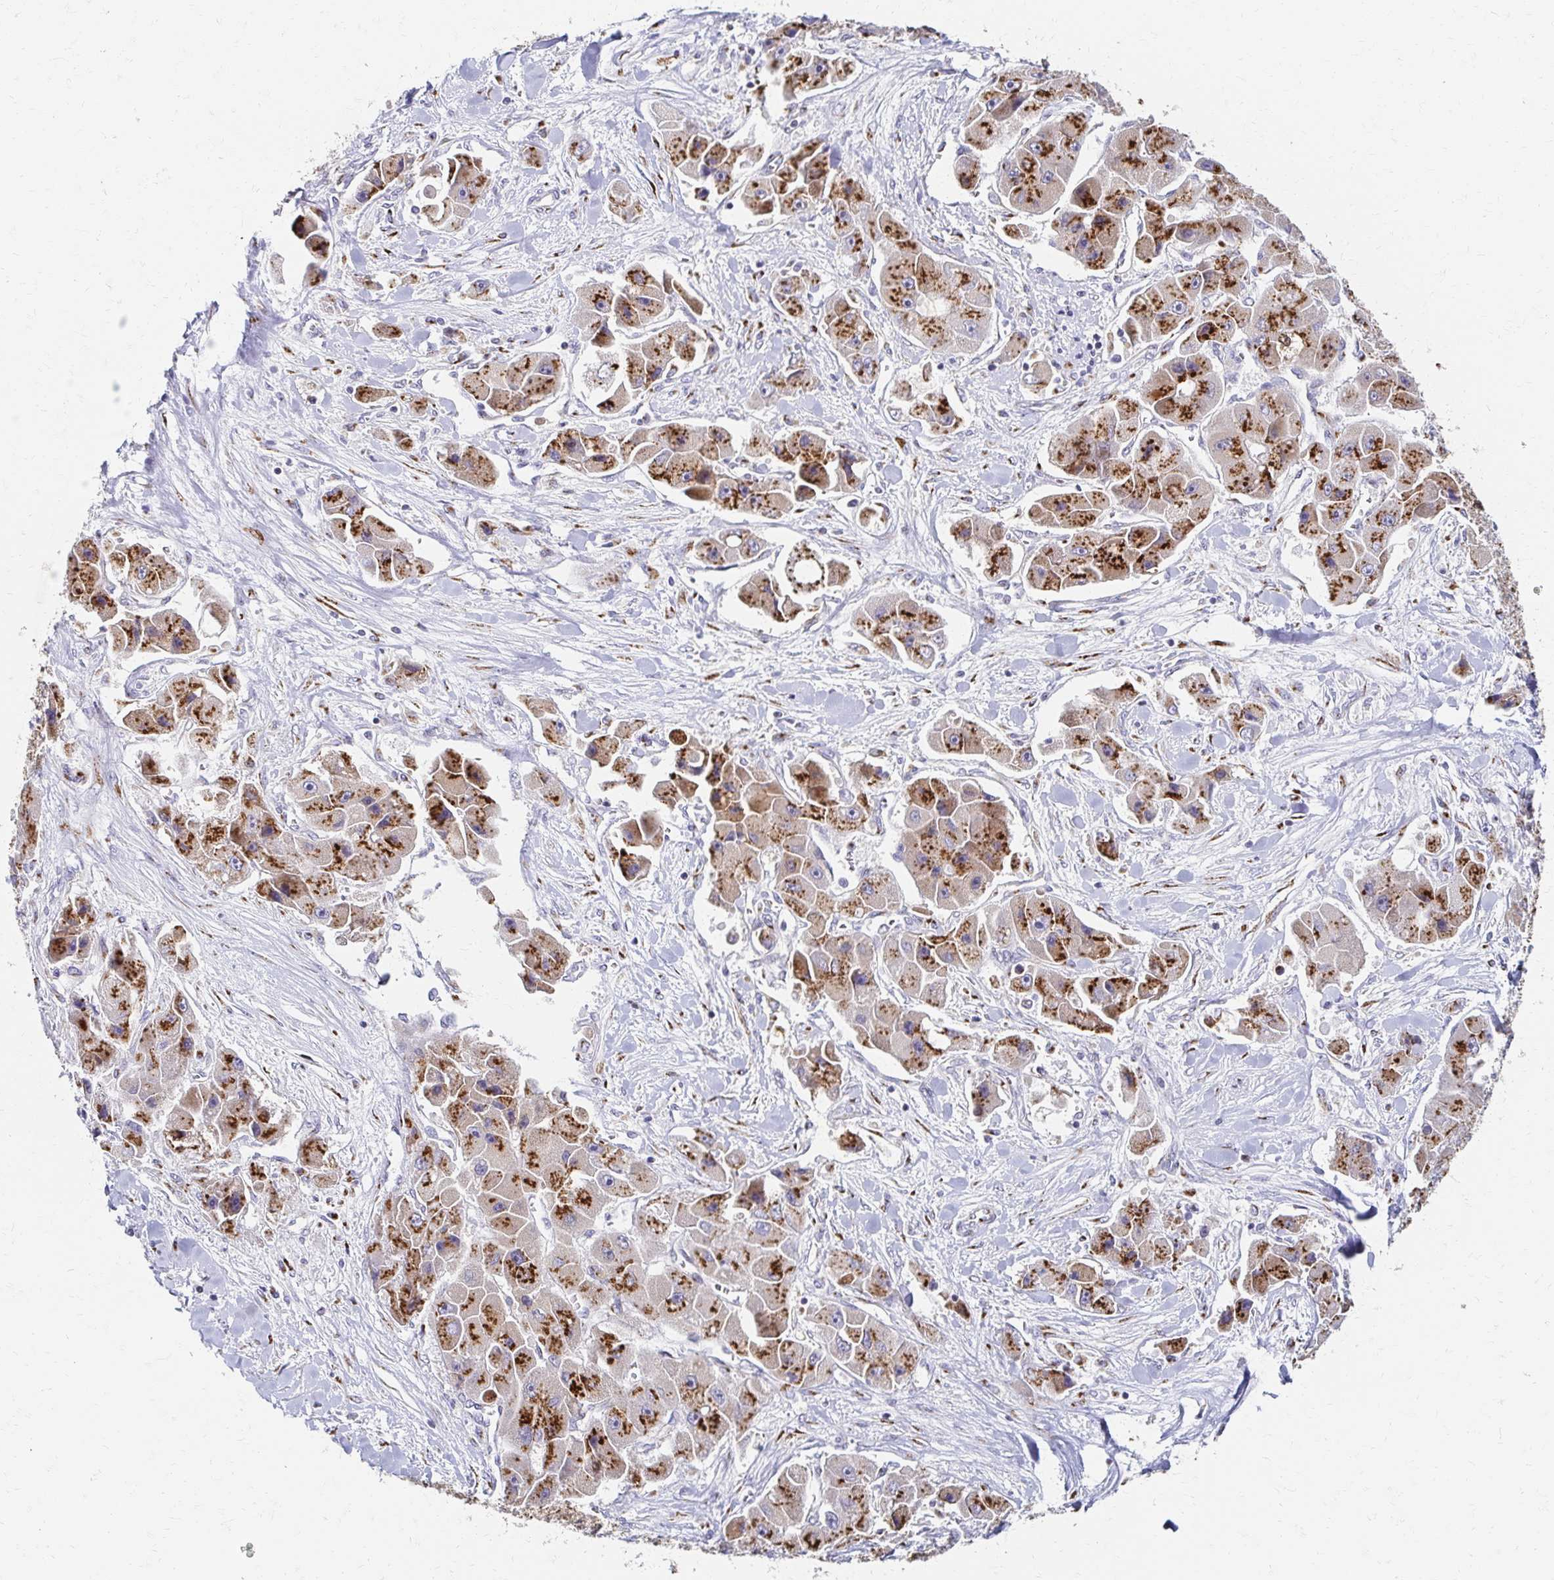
{"staining": {"intensity": "strong", "quantity": ">75%", "location": "cytoplasmic/membranous"}, "tissue": "liver cancer", "cell_type": "Tumor cells", "image_type": "cancer", "snomed": [{"axis": "morphology", "description": "Carcinoma, Hepatocellular, NOS"}, {"axis": "topography", "description": "Liver"}], "caption": "Liver cancer (hepatocellular carcinoma) stained with IHC displays strong cytoplasmic/membranous expression in about >75% of tumor cells.", "gene": "TM9SF1", "patient": {"sex": "male", "age": 24}}